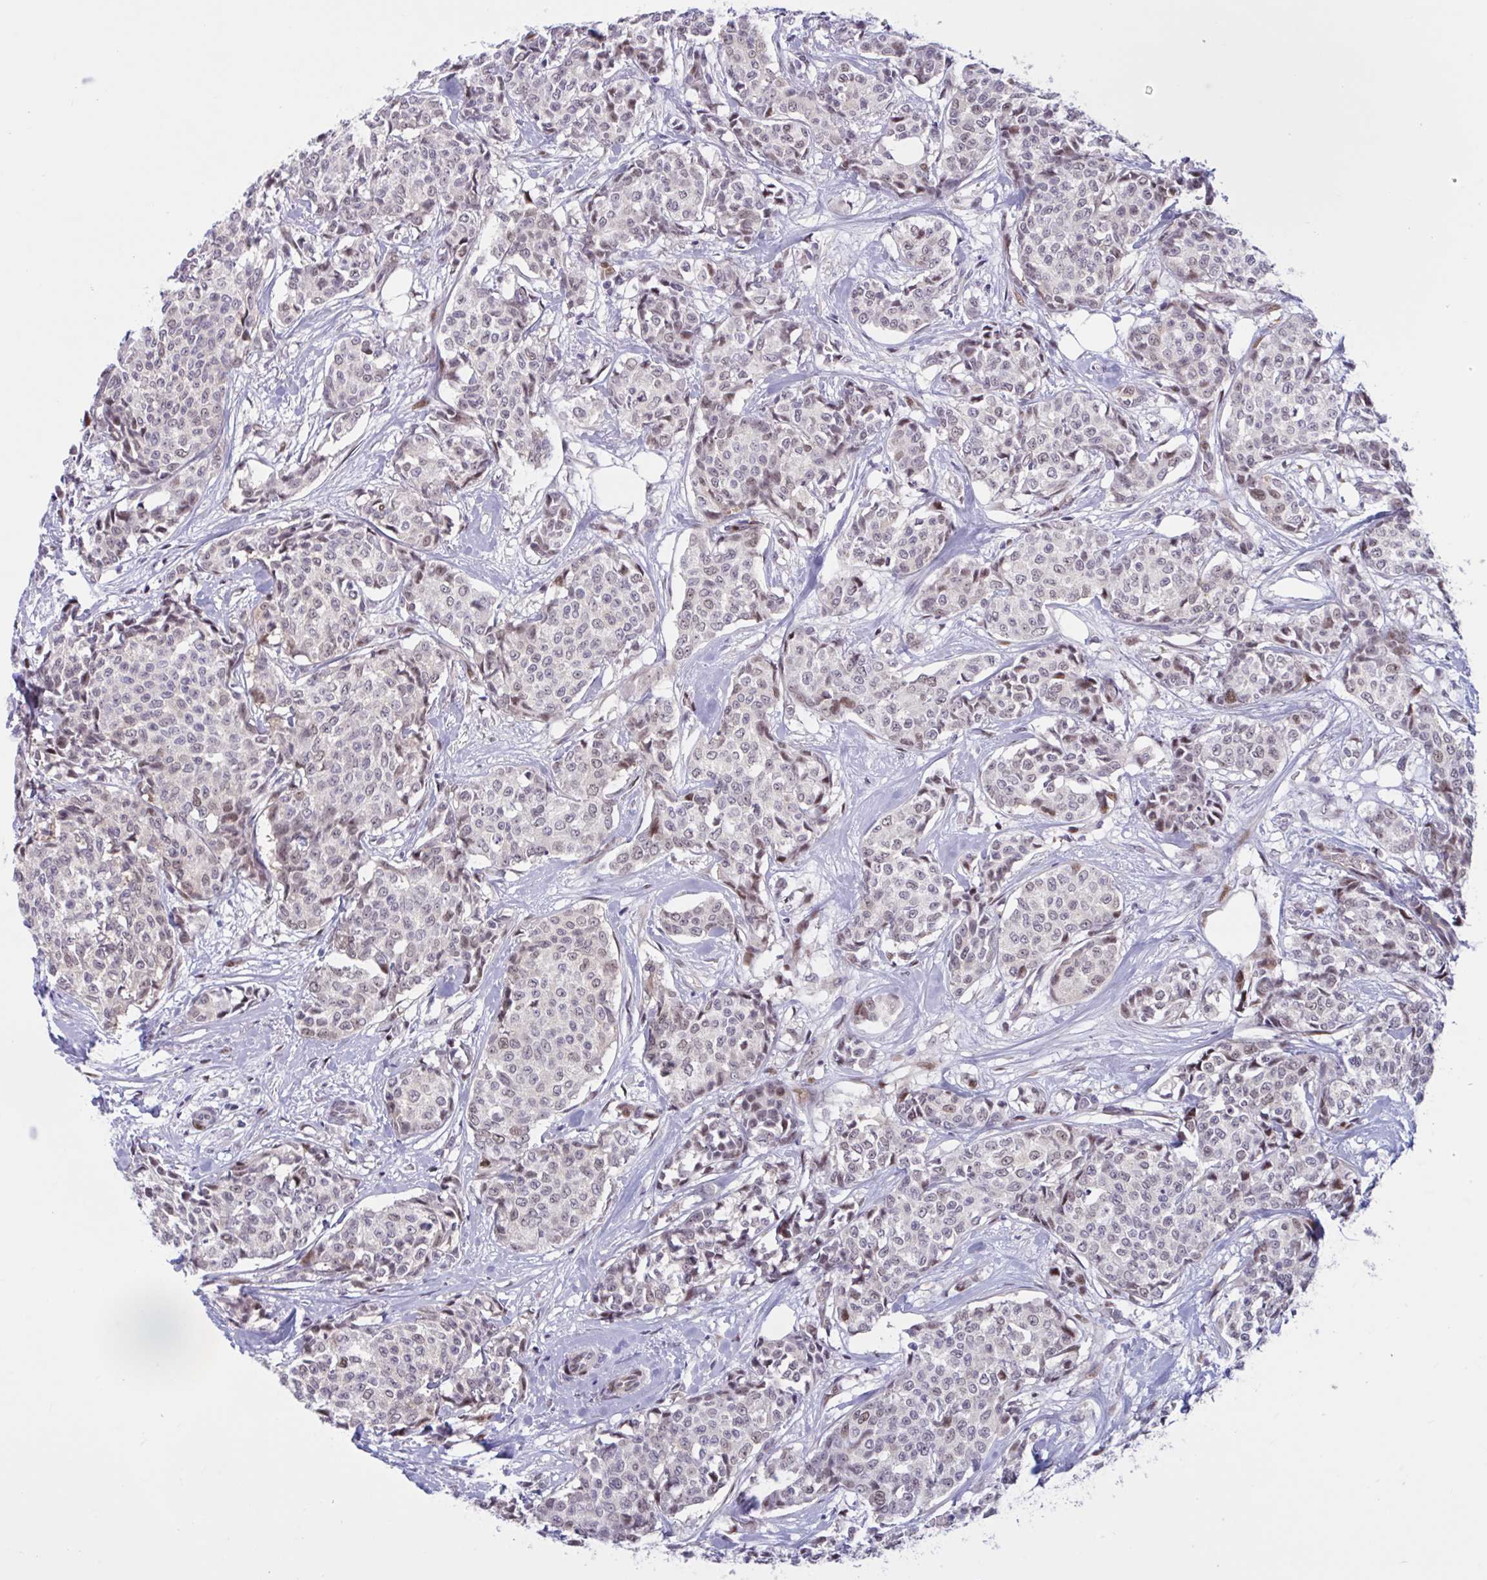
{"staining": {"intensity": "weak", "quantity": "25%-75%", "location": "nuclear"}, "tissue": "breast cancer", "cell_type": "Tumor cells", "image_type": "cancer", "snomed": [{"axis": "morphology", "description": "Duct carcinoma"}, {"axis": "topography", "description": "Breast"}], "caption": "A low amount of weak nuclear expression is identified in about 25%-75% of tumor cells in breast cancer (intraductal carcinoma) tissue.", "gene": "RBL1", "patient": {"sex": "female", "age": 91}}